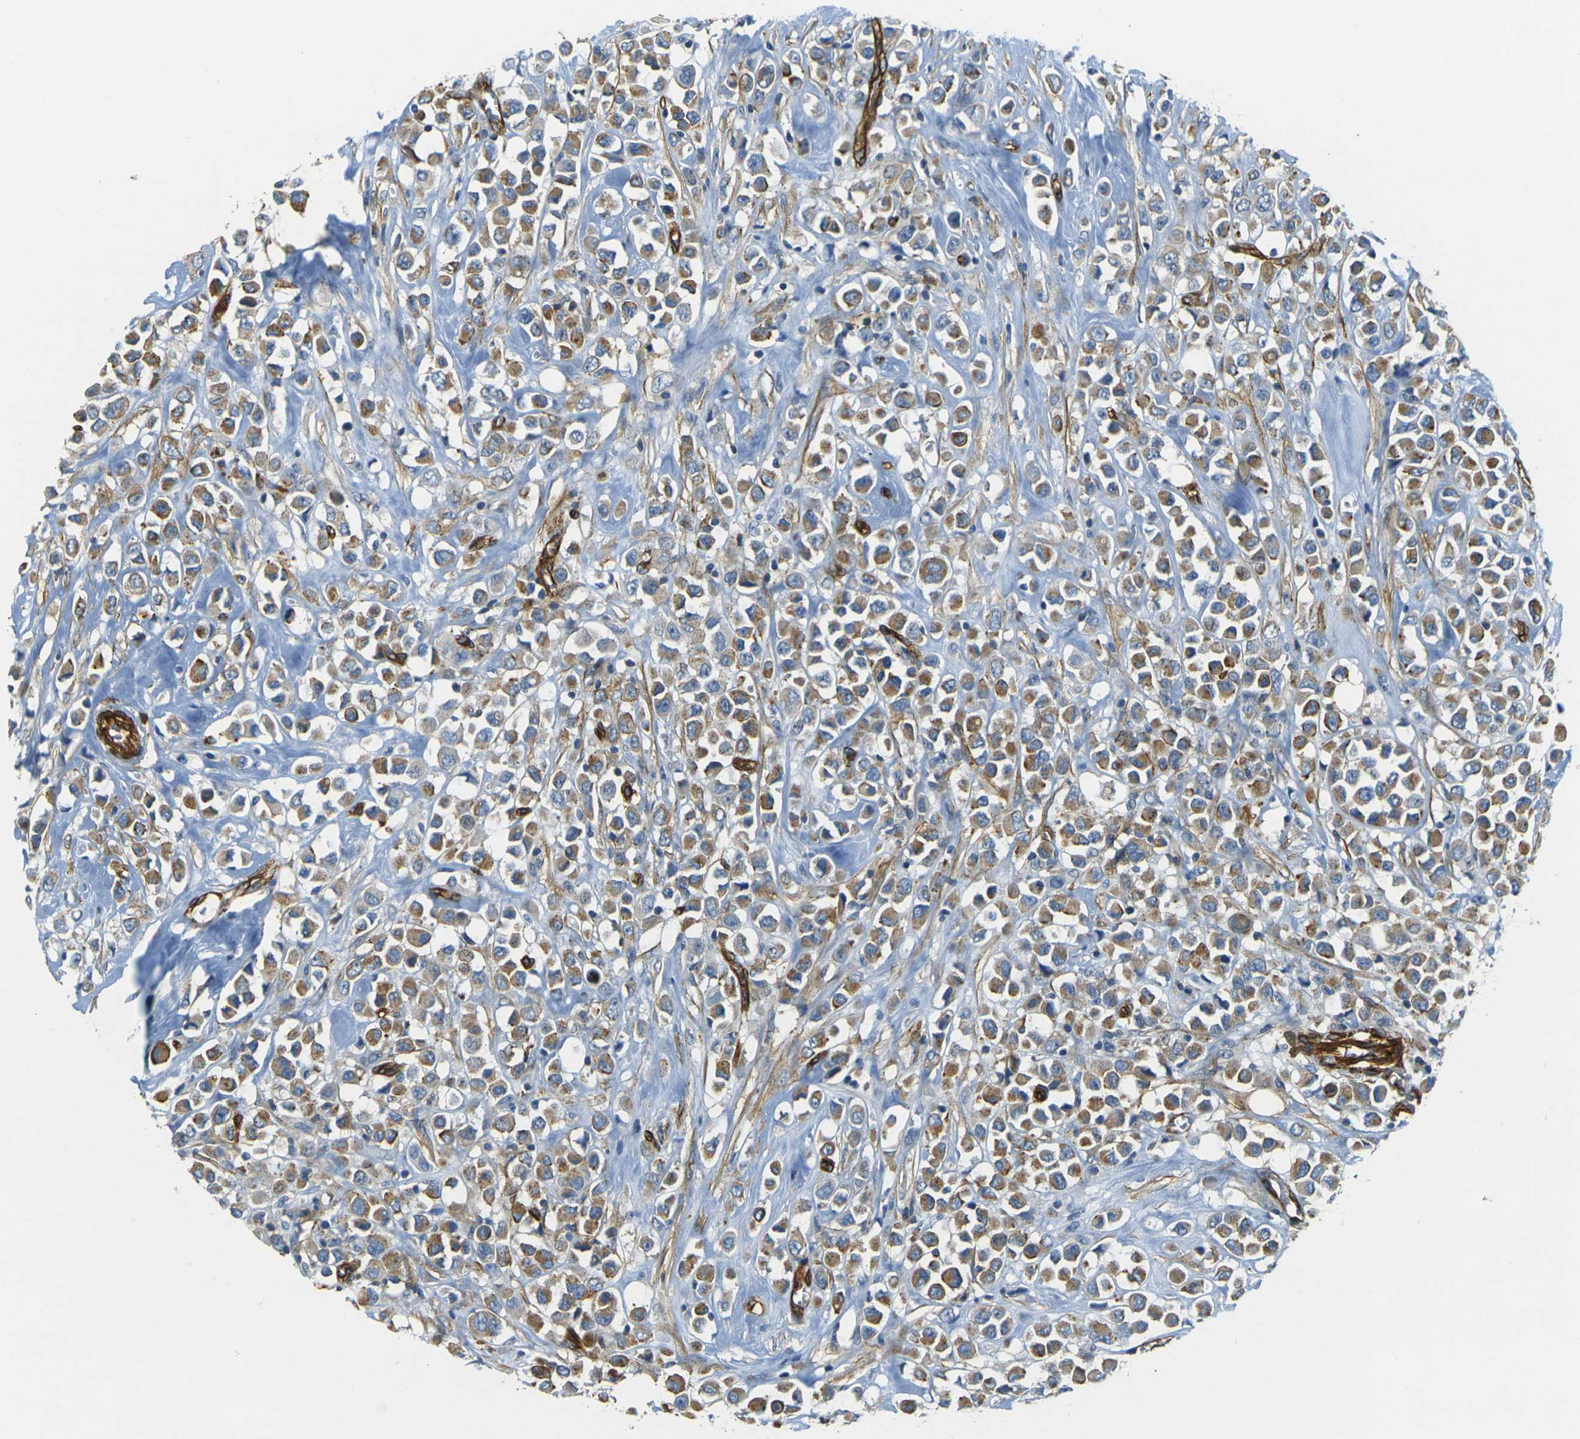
{"staining": {"intensity": "moderate", "quantity": ">75%", "location": "cytoplasmic/membranous"}, "tissue": "breast cancer", "cell_type": "Tumor cells", "image_type": "cancer", "snomed": [{"axis": "morphology", "description": "Duct carcinoma"}, {"axis": "topography", "description": "Breast"}], "caption": "Intraductal carcinoma (breast) was stained to show a protein in brown. There is medium levels of moderate cytoplasmic/membranous positivity in approximately >75% of tumor cells.", "gene": "EPHA7", "patient": {"sex": "female", "age": 61}}